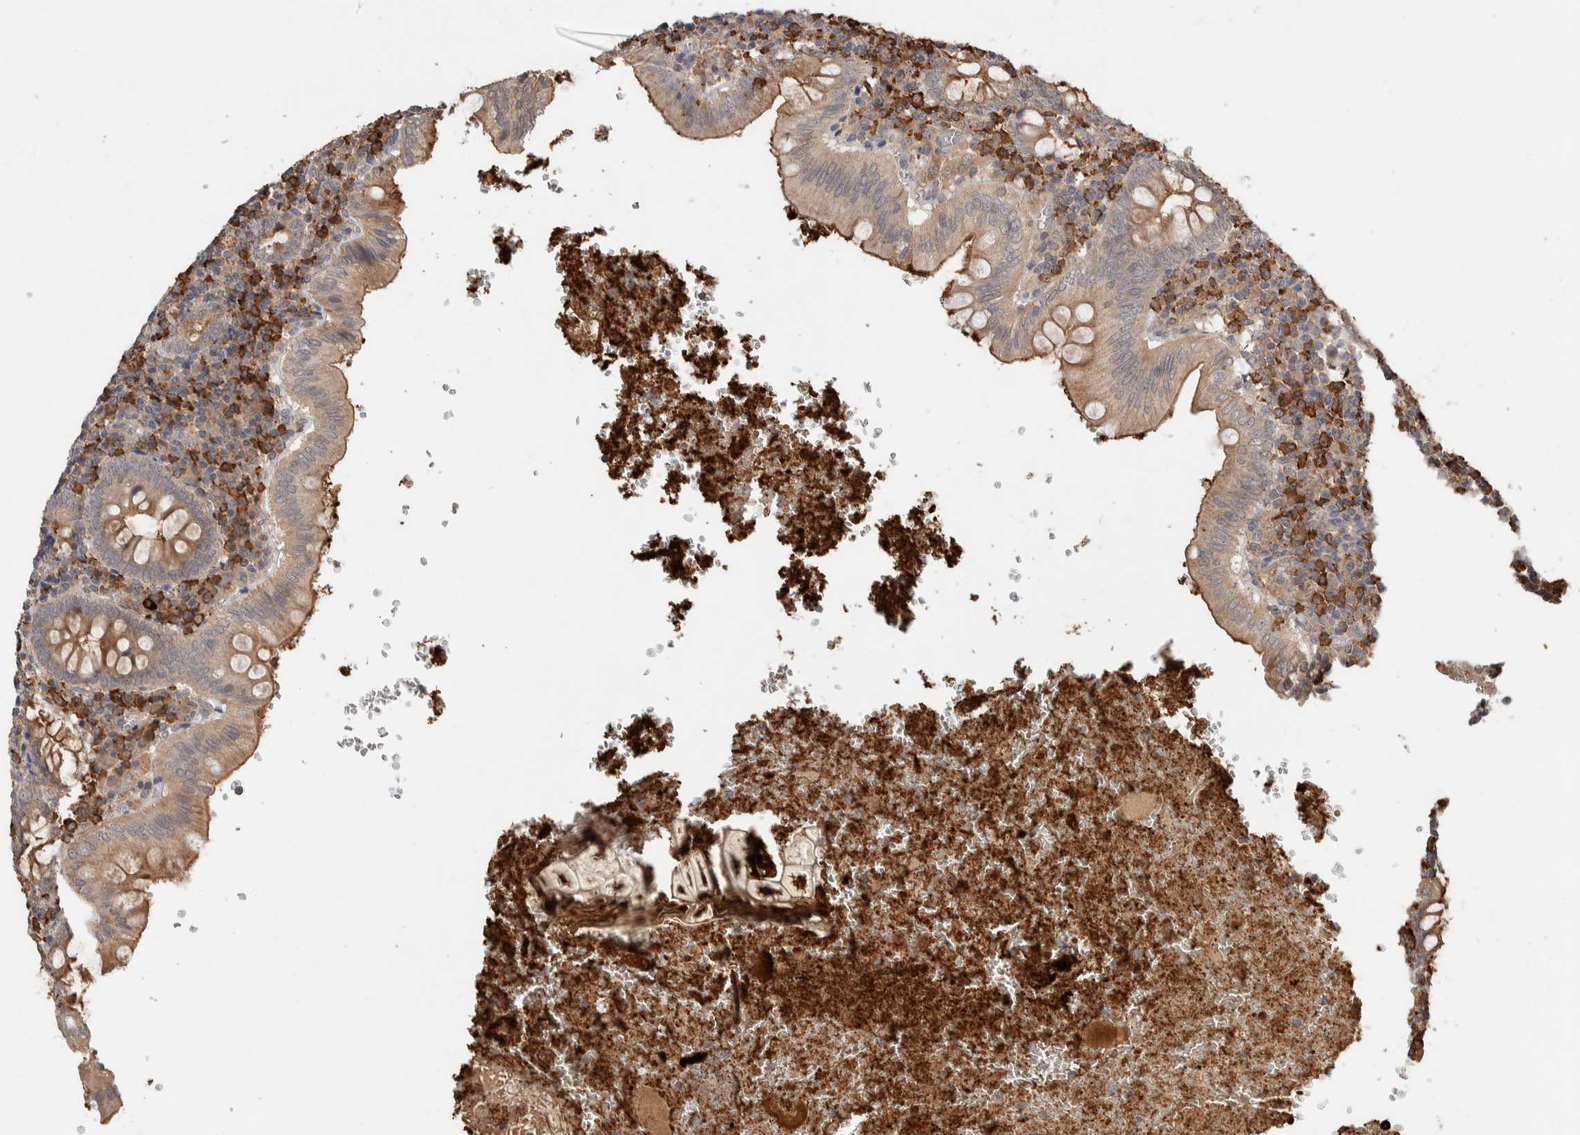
{"staining": {"intensity": "moderate", "quantity": ">75%", "location": "cytoplasmic/membranous"}, "tissue": "appendix", "cell_type": "Glandular cells", "image_type": "normal", "snomed": [{"axis": "morphology", "description": "Normal tissue, NOS"}, {"axis": "topography", "description": "Appendix"}], "caption": "A photomicrograph of appendix stained for a protein shows moderate cytoplasmic/membranous brown staining in glandular cells.", "gene": "WDR91", "patient": {"sex": "male", "age": 8}}